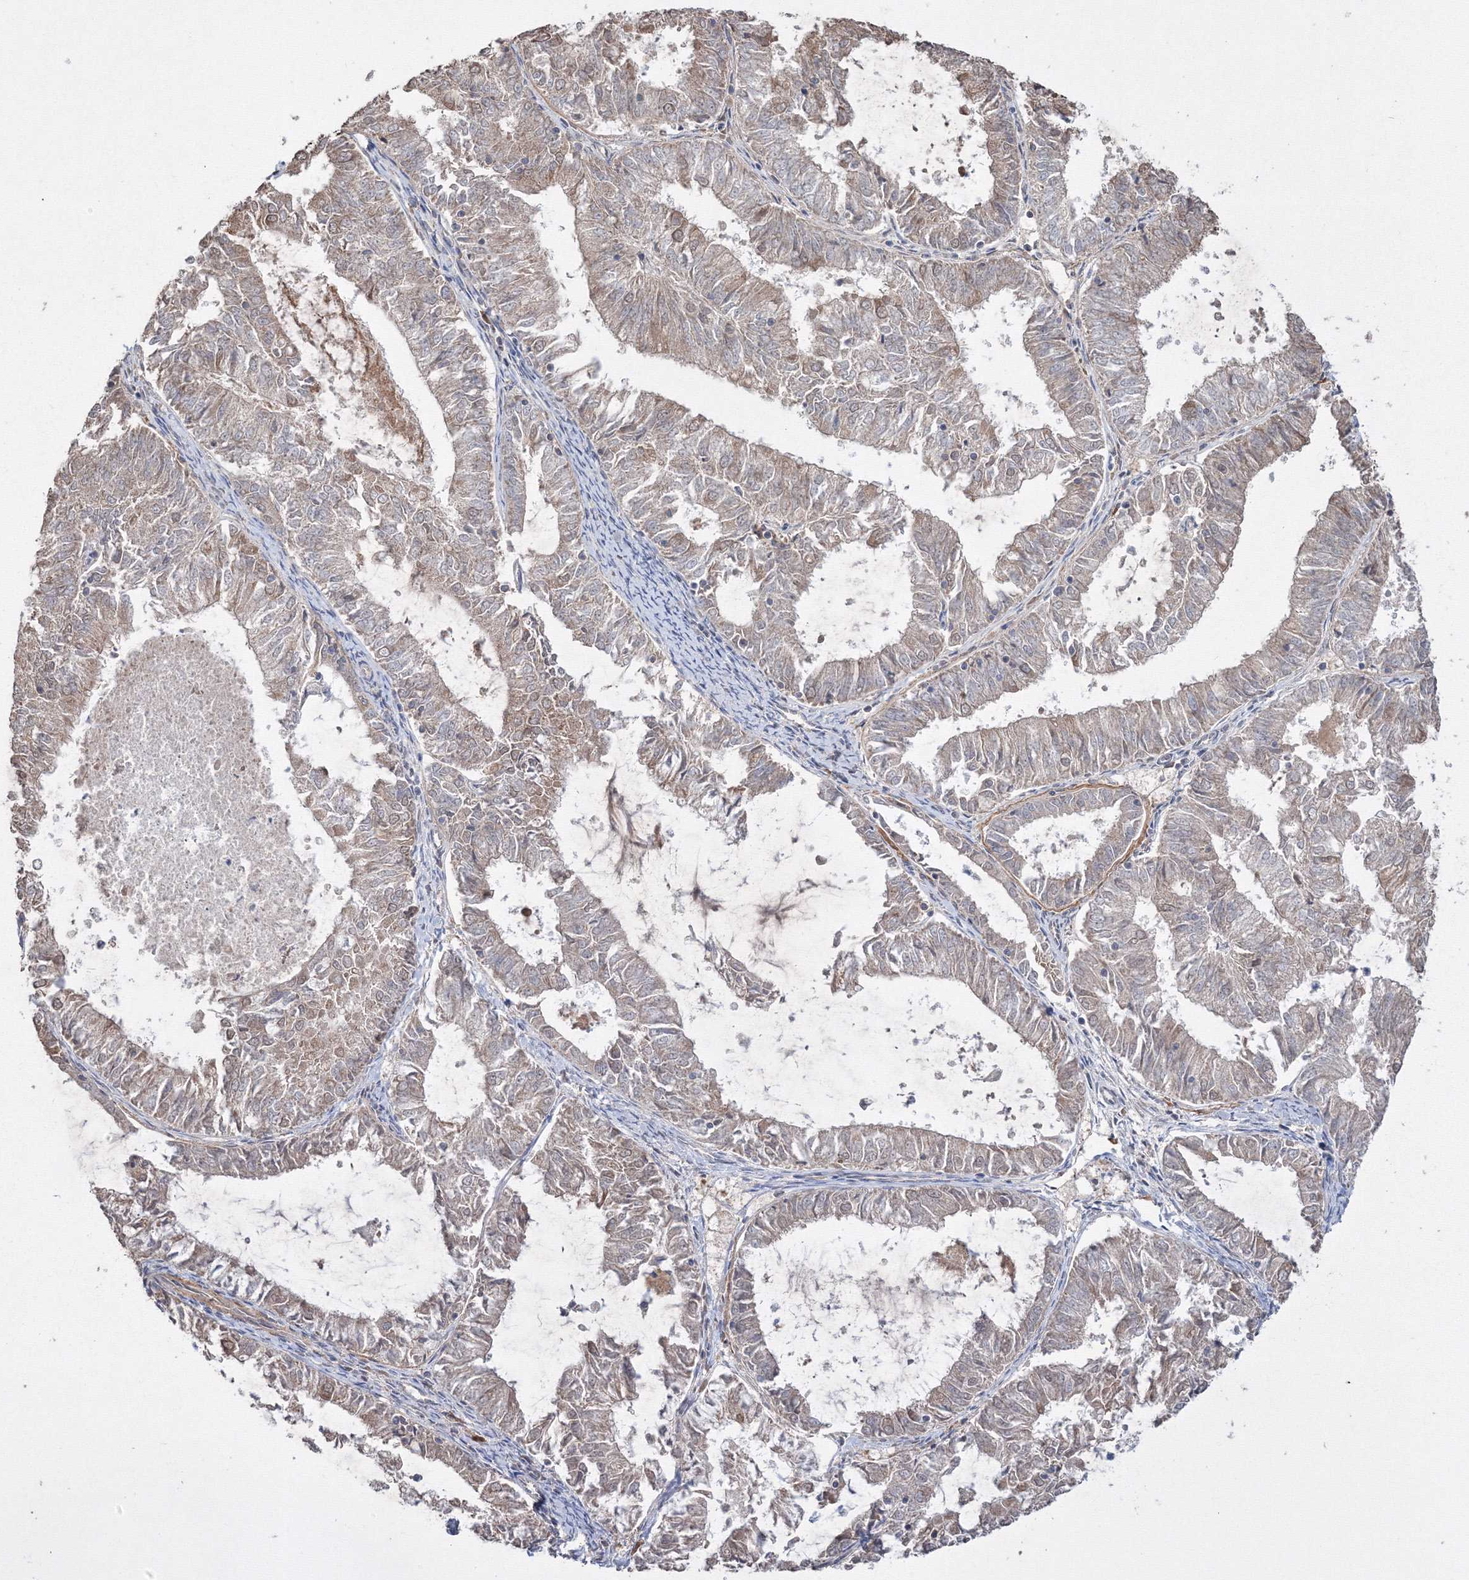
{"staining": {"intensity": "weak", "quantity": ">75%", "location": "cytoplasmic/membranous"}, "tissue": "endometrial cancer", "cell_type": "Tumor cells", "image_type": "cancer", "snomed": [{"axis": "morphology", "description": "Adenocarcinoma, NOS"}, {"axis": "topography", "description": "Endometrium"}], "caption": "There is low levels of weak cytoplasmic/membranous expression in tumor cells of endometrial cancer, as demonstrated by immunohistochemical staining (brown color).", "gene": "GRSF1", "patient": {"sex": "female", "age": 57}}